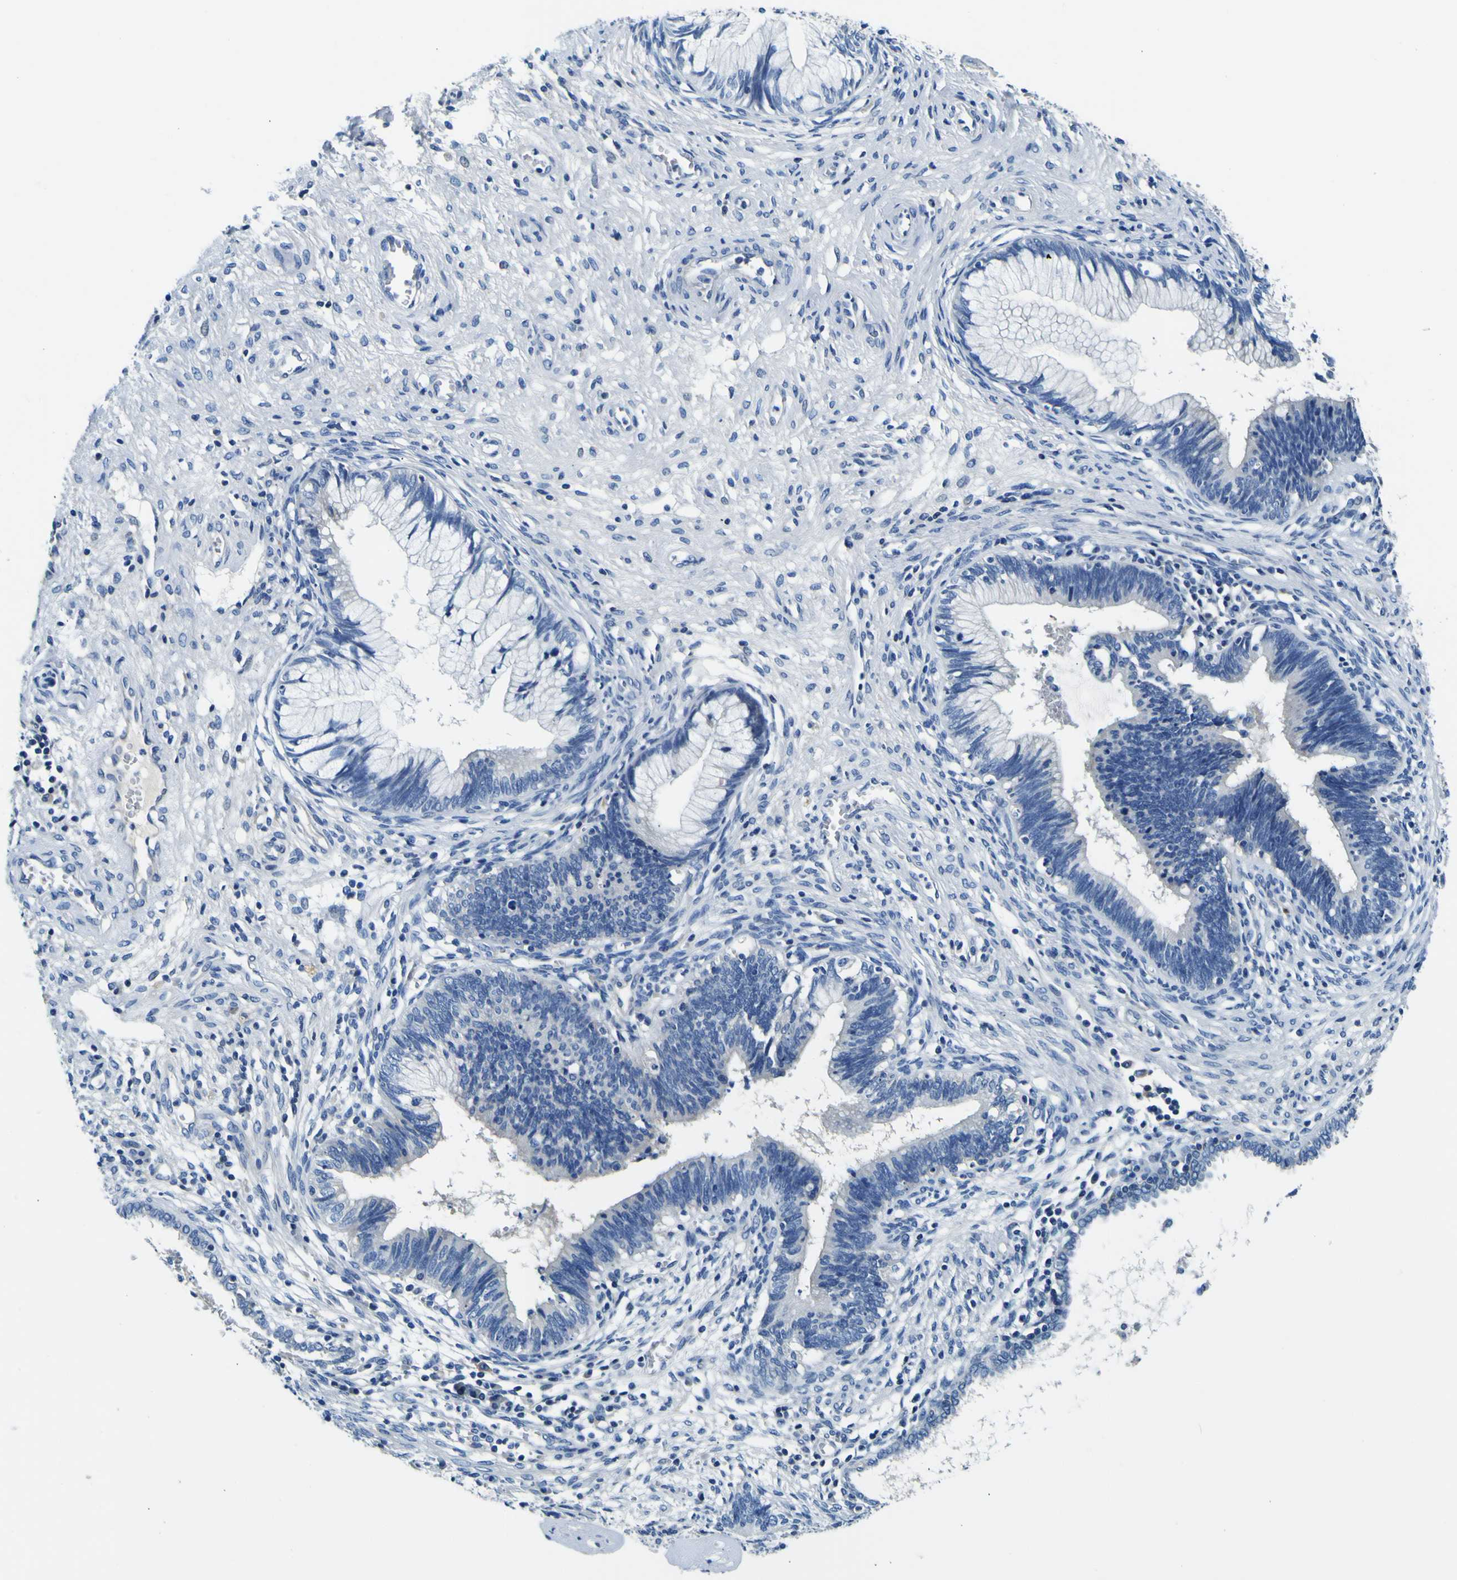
{"staining": {"intensity": "negative", "quantity": "none", "location": "none"}, "tissue": "cervical cancer", "cell_type": "Tumor cells", "image_type": "cancer", "snomed": [{"axis": "morphology", "description": "Adenocarcinoma, NOS"}, {"axis": "topography", "description": "Cervix"}], "caption": "High power microscopy micrograph of an immunohistochemistry (IHC) histopathology image of cervical cancer, revealing no significant staining in tumor cells.", "gene": "ADGRA2", "patient": {"sex": "female", "age": 44}}